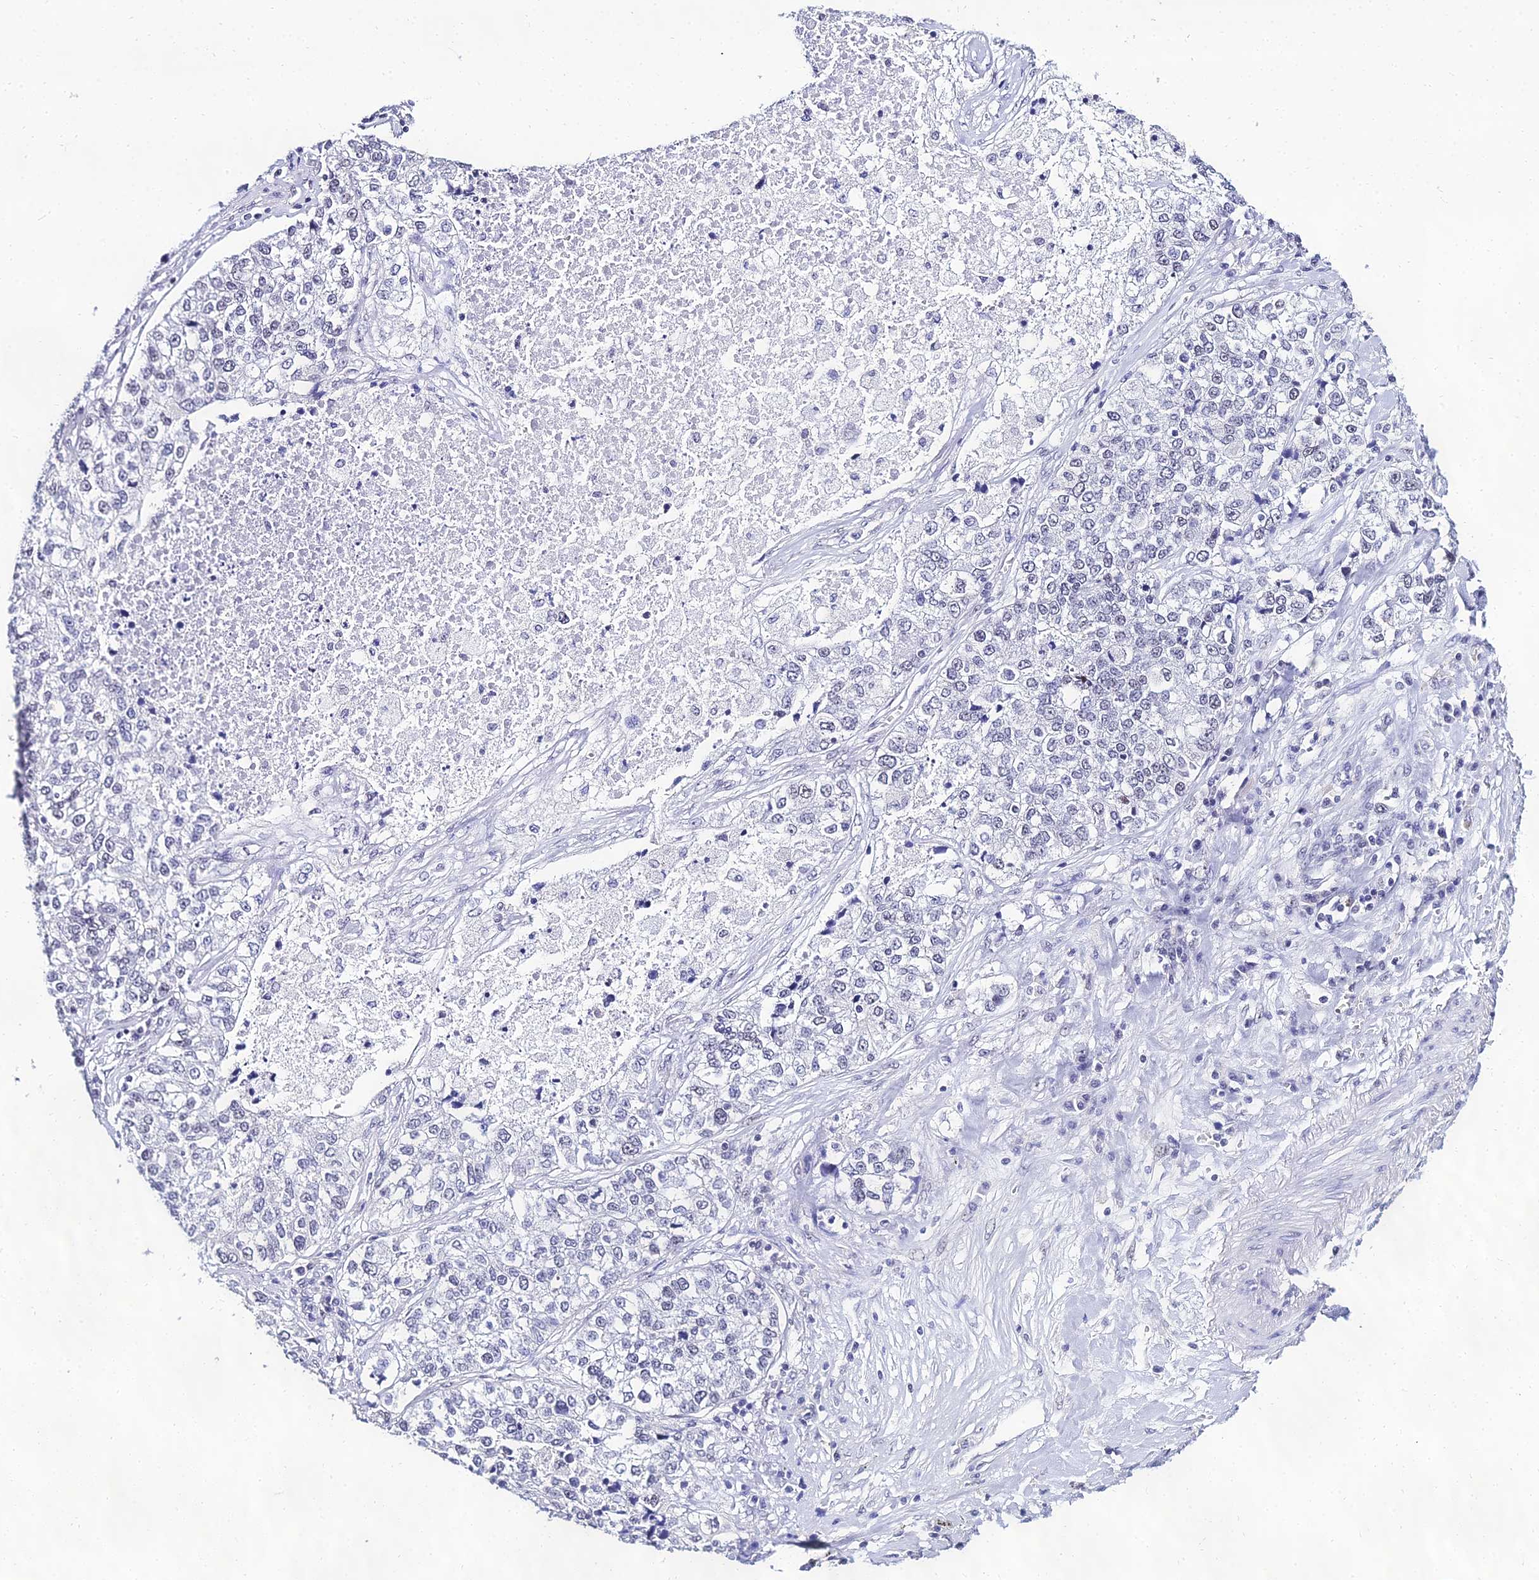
{"staining": {"intensity": "negative", "quantity": "none", "location": "none"}, "tissue": "lung cancer", "cell_type": "Tumor cells", "image_type": "cancer", "snomed": [{"axis": "morphology", "description": "Adenocarcinoma, NOS"}, {"axis": "topography", "description": "Lung"}], "caption": "Adenocarcinoma (lung) stained for a protein using immunohistochemistry (IHC) reveals no positivity tumor cells.", "gene": "PPP4R2", "patient": {"sex": "male", "age": 49}}